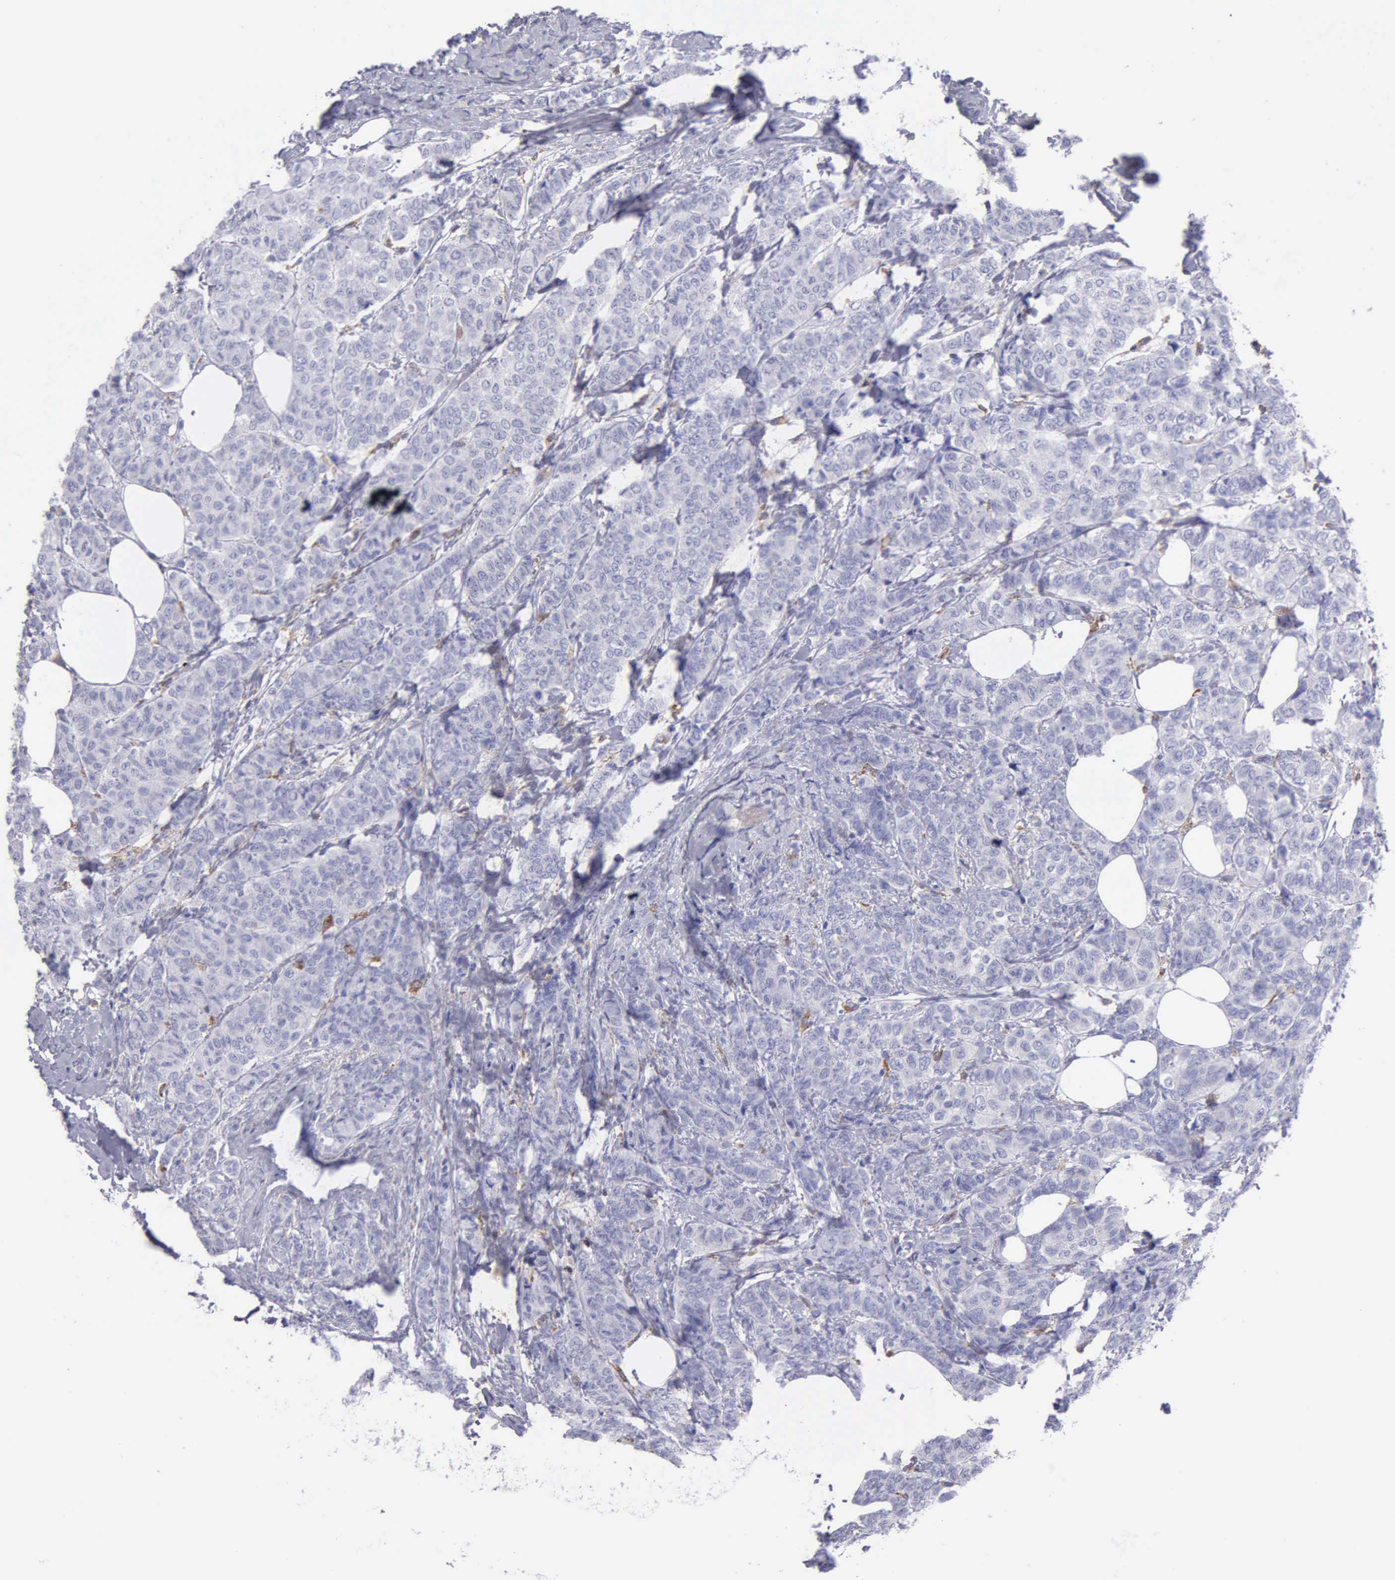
{"staining": {"intensity": "negative", "quantity": "none", "location": "none"}, "tissue": "breast cancer", "cell_type": "Tumor cells", "image_type": "cancer", "snomed": [{"axis": "morphology", "description": "Lobular carcinoma"}, {"axis": "topography", "description": "Breast"}], "caption": "The immunohistochemistry (IHC) micrograph has no significant expression in tumor cells of breast cancer tissue. The staining was performed using DAB to visualize the protein expression in brown, while the nuclei were stained in blue with hematoxylin (Magnification: 20x).", "gene": "TYRP1", "patient": {"sex": "female", "age": 60}}